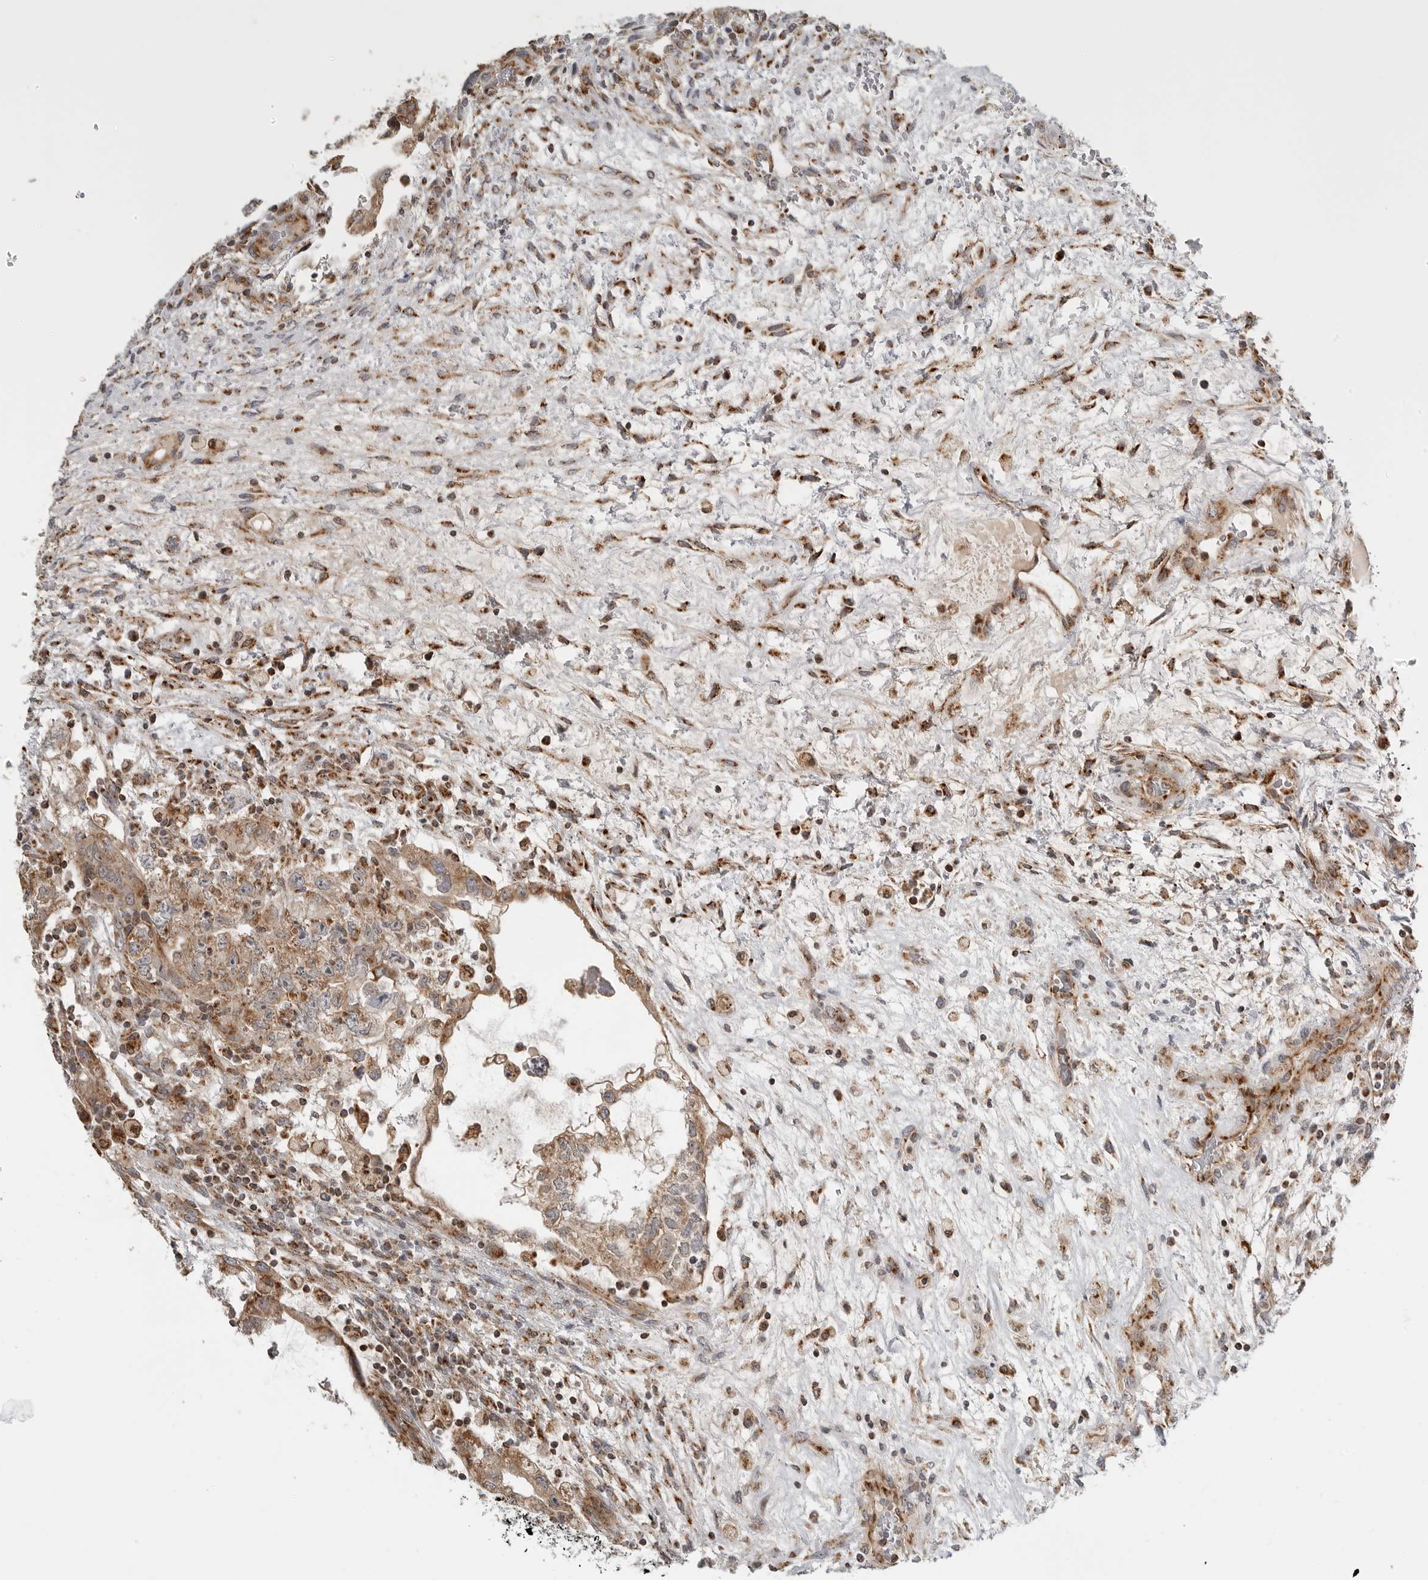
{"staining": {"intensity": "moderate", "quantity": ">75%", "location": "cytoplasmic/membranous"}, "tissue": "testis cancer", "cell_type": "Tumor cells", "image_type": "cancer", "snomed": [{"axis": "morphology", "description": "Carcinoma, Embryonal, NOS"}, {"axis": "topography", "description": "Testis"}], "caption": "This histopathology image reveals immunohistochemistry (IHC) staining of human testis cancer (embryonal carcinoma), with medium moderate cytoplasmic/membranous expression in about >75% of tumor cells.", "gene": "PEX2", "patient": {"sex": "male", "age": 36}}